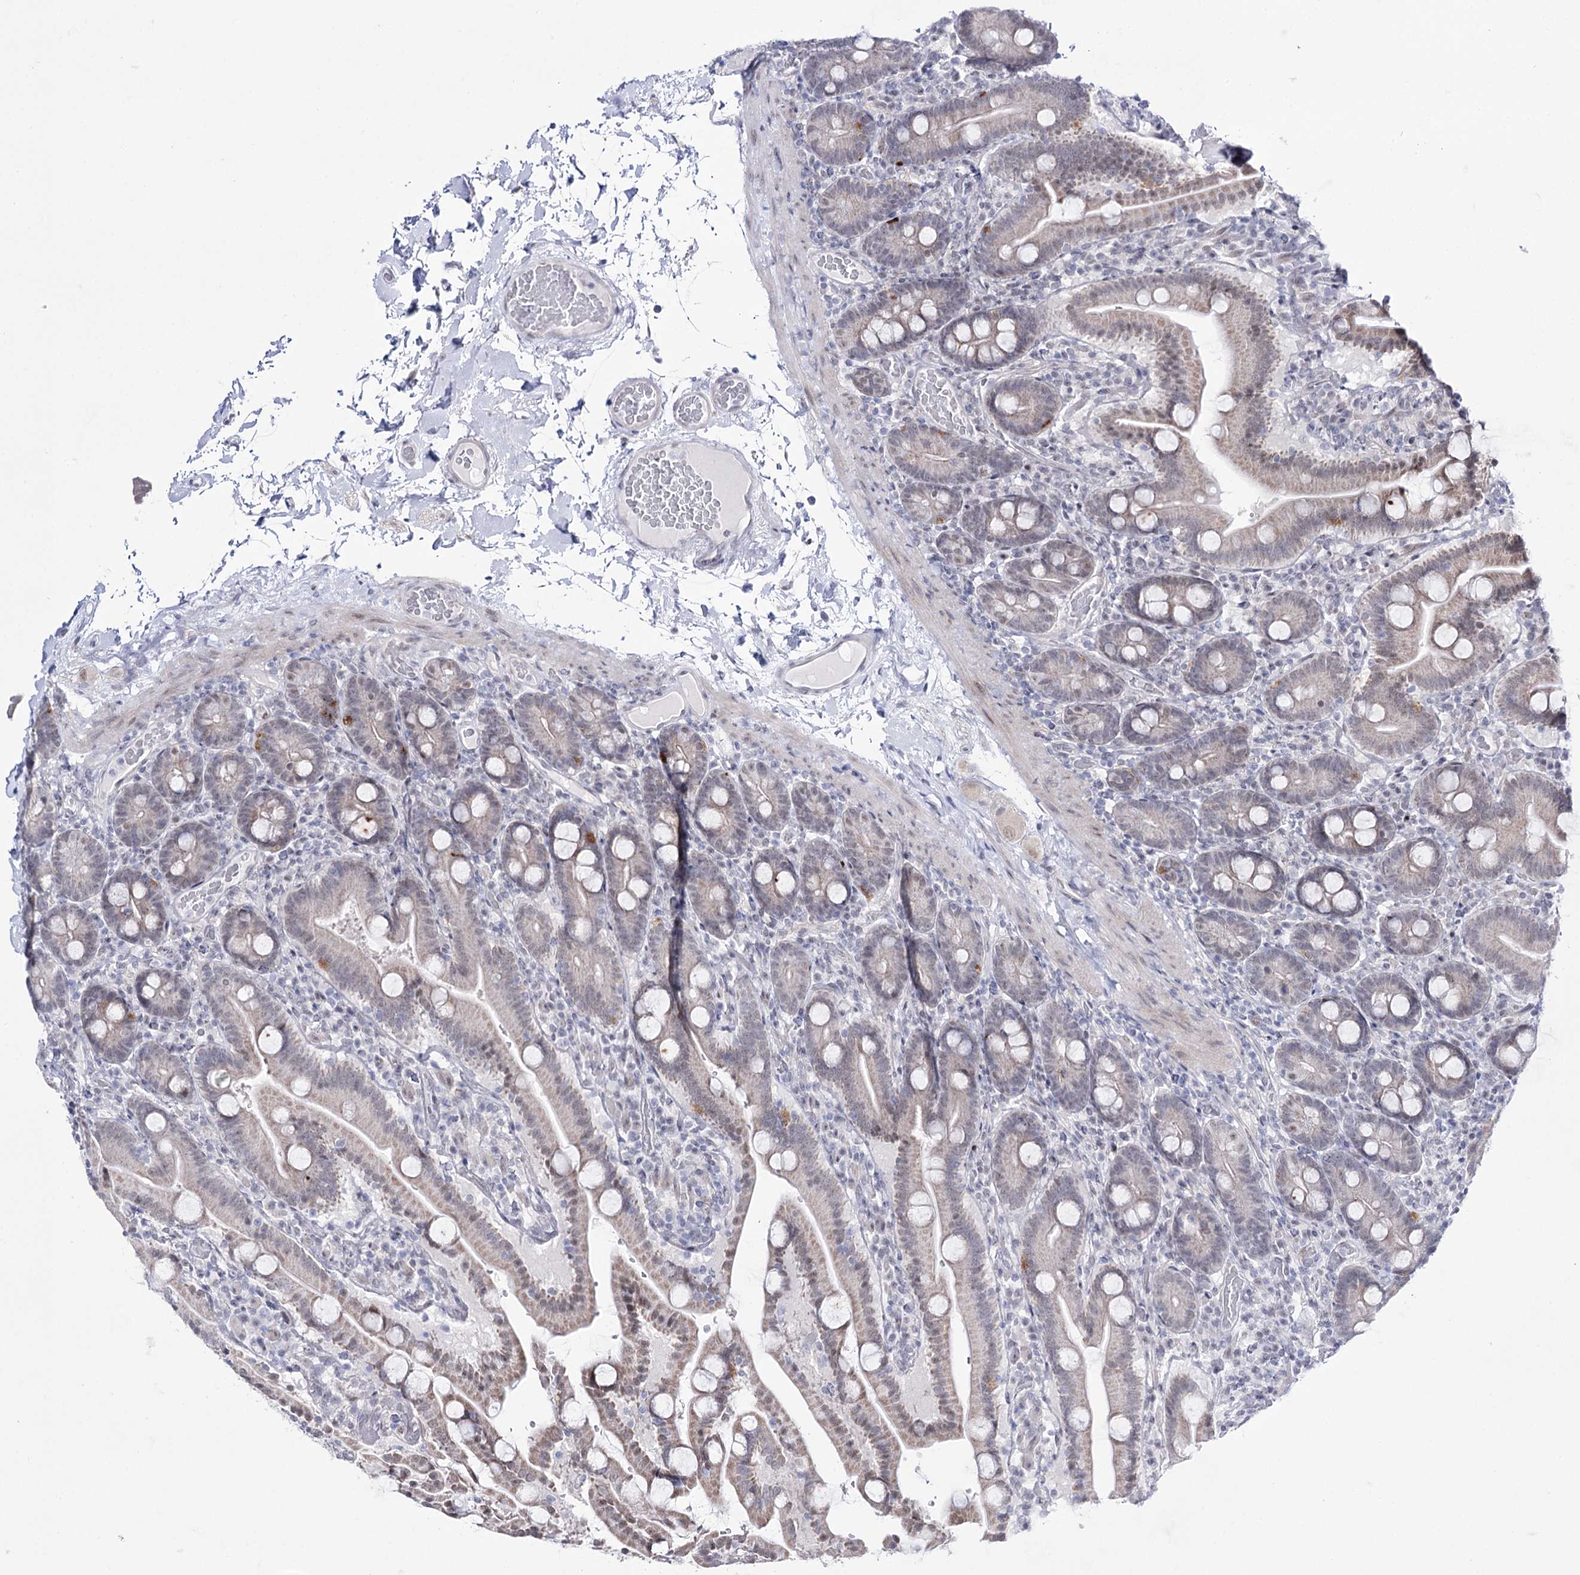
{"staining": {"intensity": "moderate", "quantity": "25%-75%", "location": "cytoplasmic/membranous"}, "tissue": "duodenum", "cell_type": "Glandular cells", "image_type": "normal", "snomed": [{"axis": "morphology", "description": "Normal tissue, NOS"}, {"axis": "topography", "description": "Duodenum"}], "caption": "Glandular cells reveal medium levels of moderate cytoplasmic/membranous staining in about 25%-75% of cells in unremarkable duodenum. The protein is shown in brown color, while the nuclei are stained blue.", "gene": "RBM15B", "patient": {"sex": "male", "age": 55}}